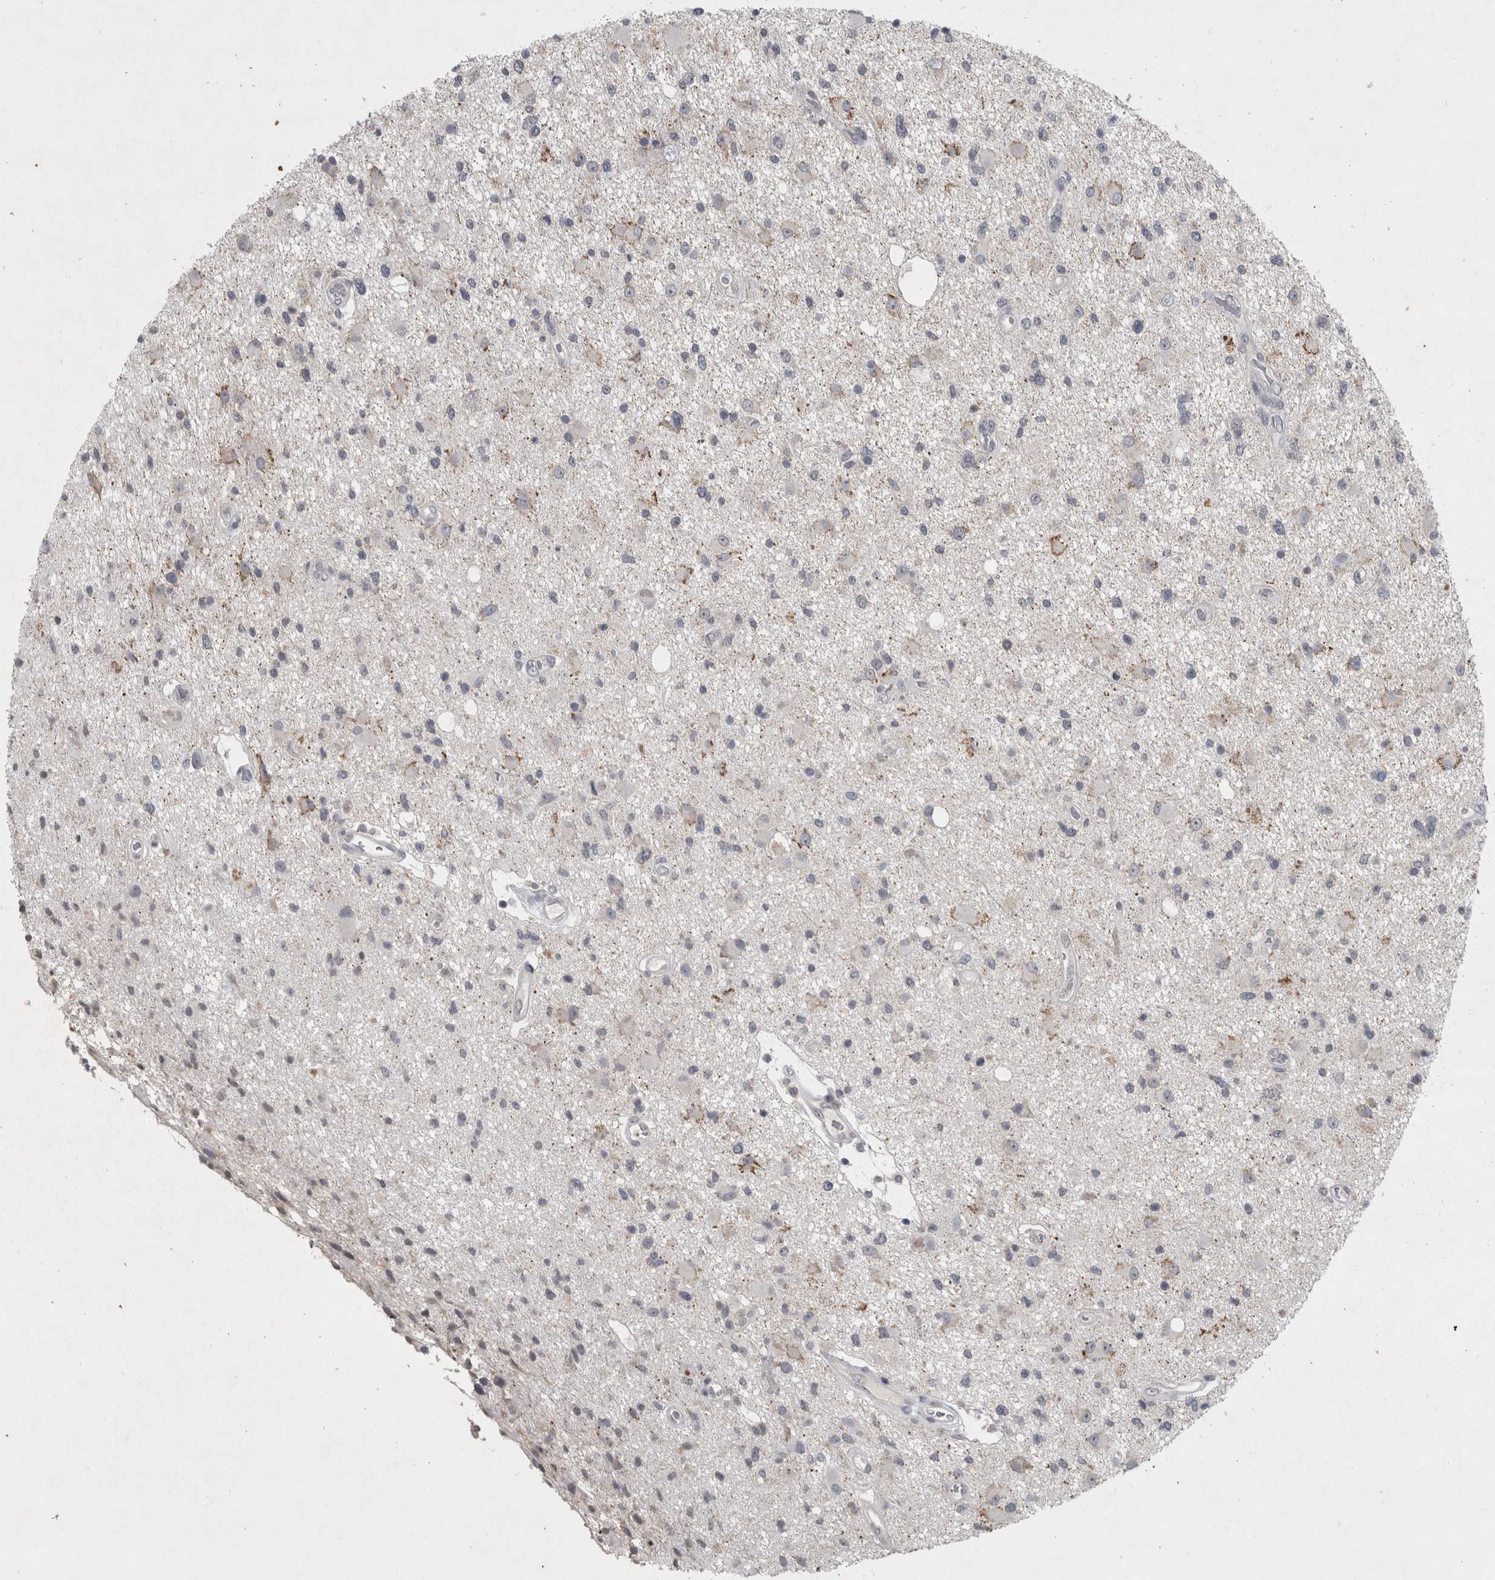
{"staining": {"intensity": "negative", "quantity": "none", "location": "none"}, "tissue": "glioma", "cell_type": "Tumor cells", "image_type": "cancer", "snomed": [{"axis": "morphology", "description": "Glioma, malignant, High grade"}, {"axis": "topography", "description": "Brain"}], "caption": "Immunohistochemistry (IHC) micrograph of neoplastic tissue: glioma stained with DAB reveals no significant protein positivity in tumor cells. Nuclei are stained in blue.", "gene": "WNT7A", "patient": {"sex": "male", "age": 33}}